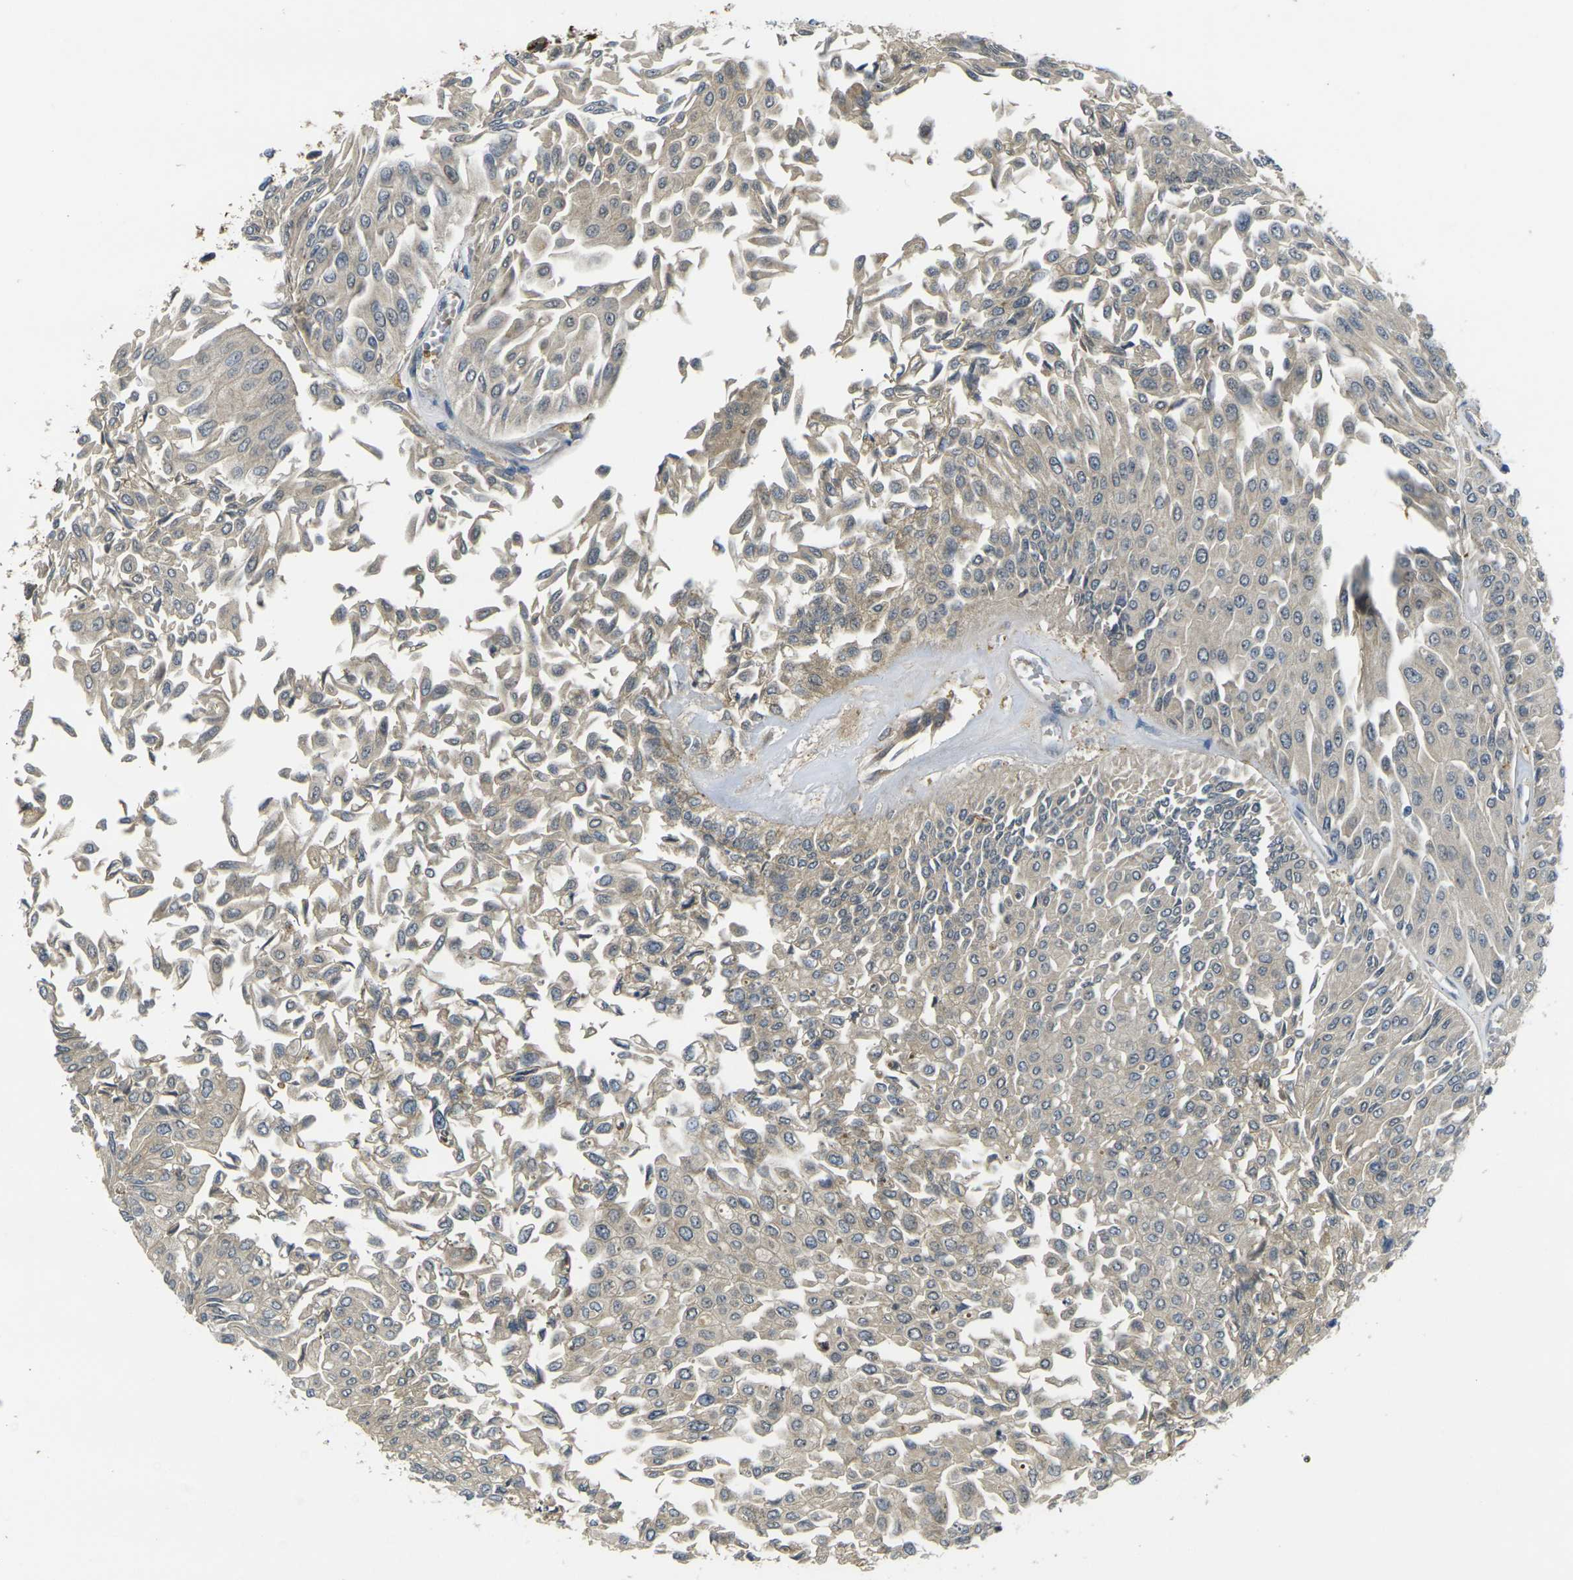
{"staining": {"intensity": "weak", "quantity": ">75%", "location": "cytoplasmic/membranous"}, "tissue": "urothelial cancer", "cell_type": "Tumor cells", "image_type": "cancer", "snomed": [{"axis": "morphology", "description": "Urothelial carcinoma, Low grade"}, {"axis": "topography", "description": "Urinary bladder"}], "caption": "Urothelial cancer stained with a brown dye demonstrates weak cytoplasmic/membranous positive positivity in approximately >75% of tumor cells.", "gene": "PIGL", "patient": {"sex": "male", "age": 67}}